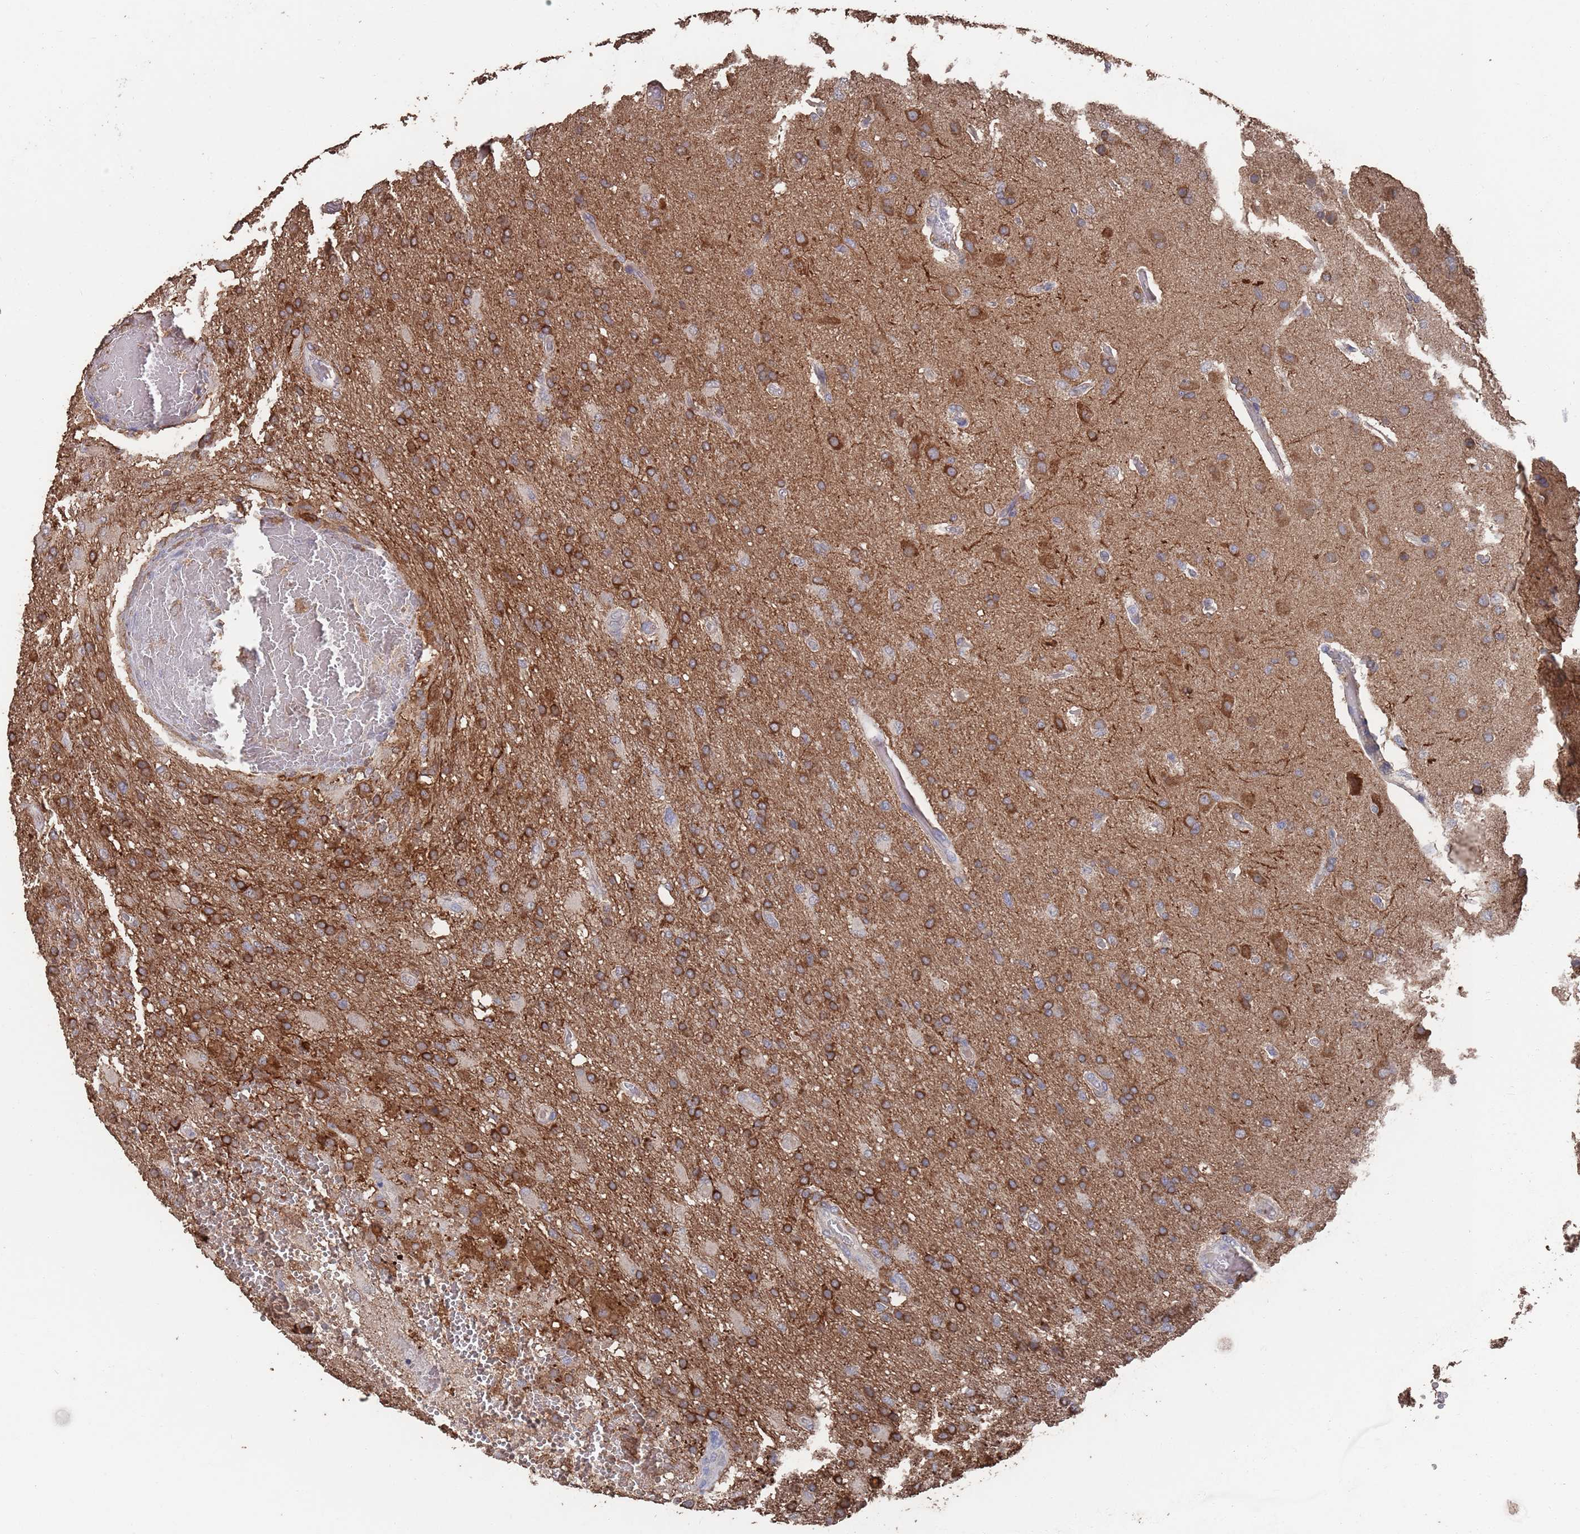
{"staining": {"intensity": "strong", "quantity": ">75%", "location": "cytoplasmic/membranous"}, "tissue": "glioma", "cell_type": "Tumor cells", "image_type": "cancer", "snomed": [{"axis": "morphology", "description": "Glioma, malignant, High grade"}, {"axis": "topography", "description": "Brain"}], "caption": "High-grade glioma (malignant) stained for a protein (brown) reveals strong cytoplasmic/membranous positive positivity in about >75% of tumor cells.", "gene": "BTBD18", "patient": {"sex": "female", "age": 74}}